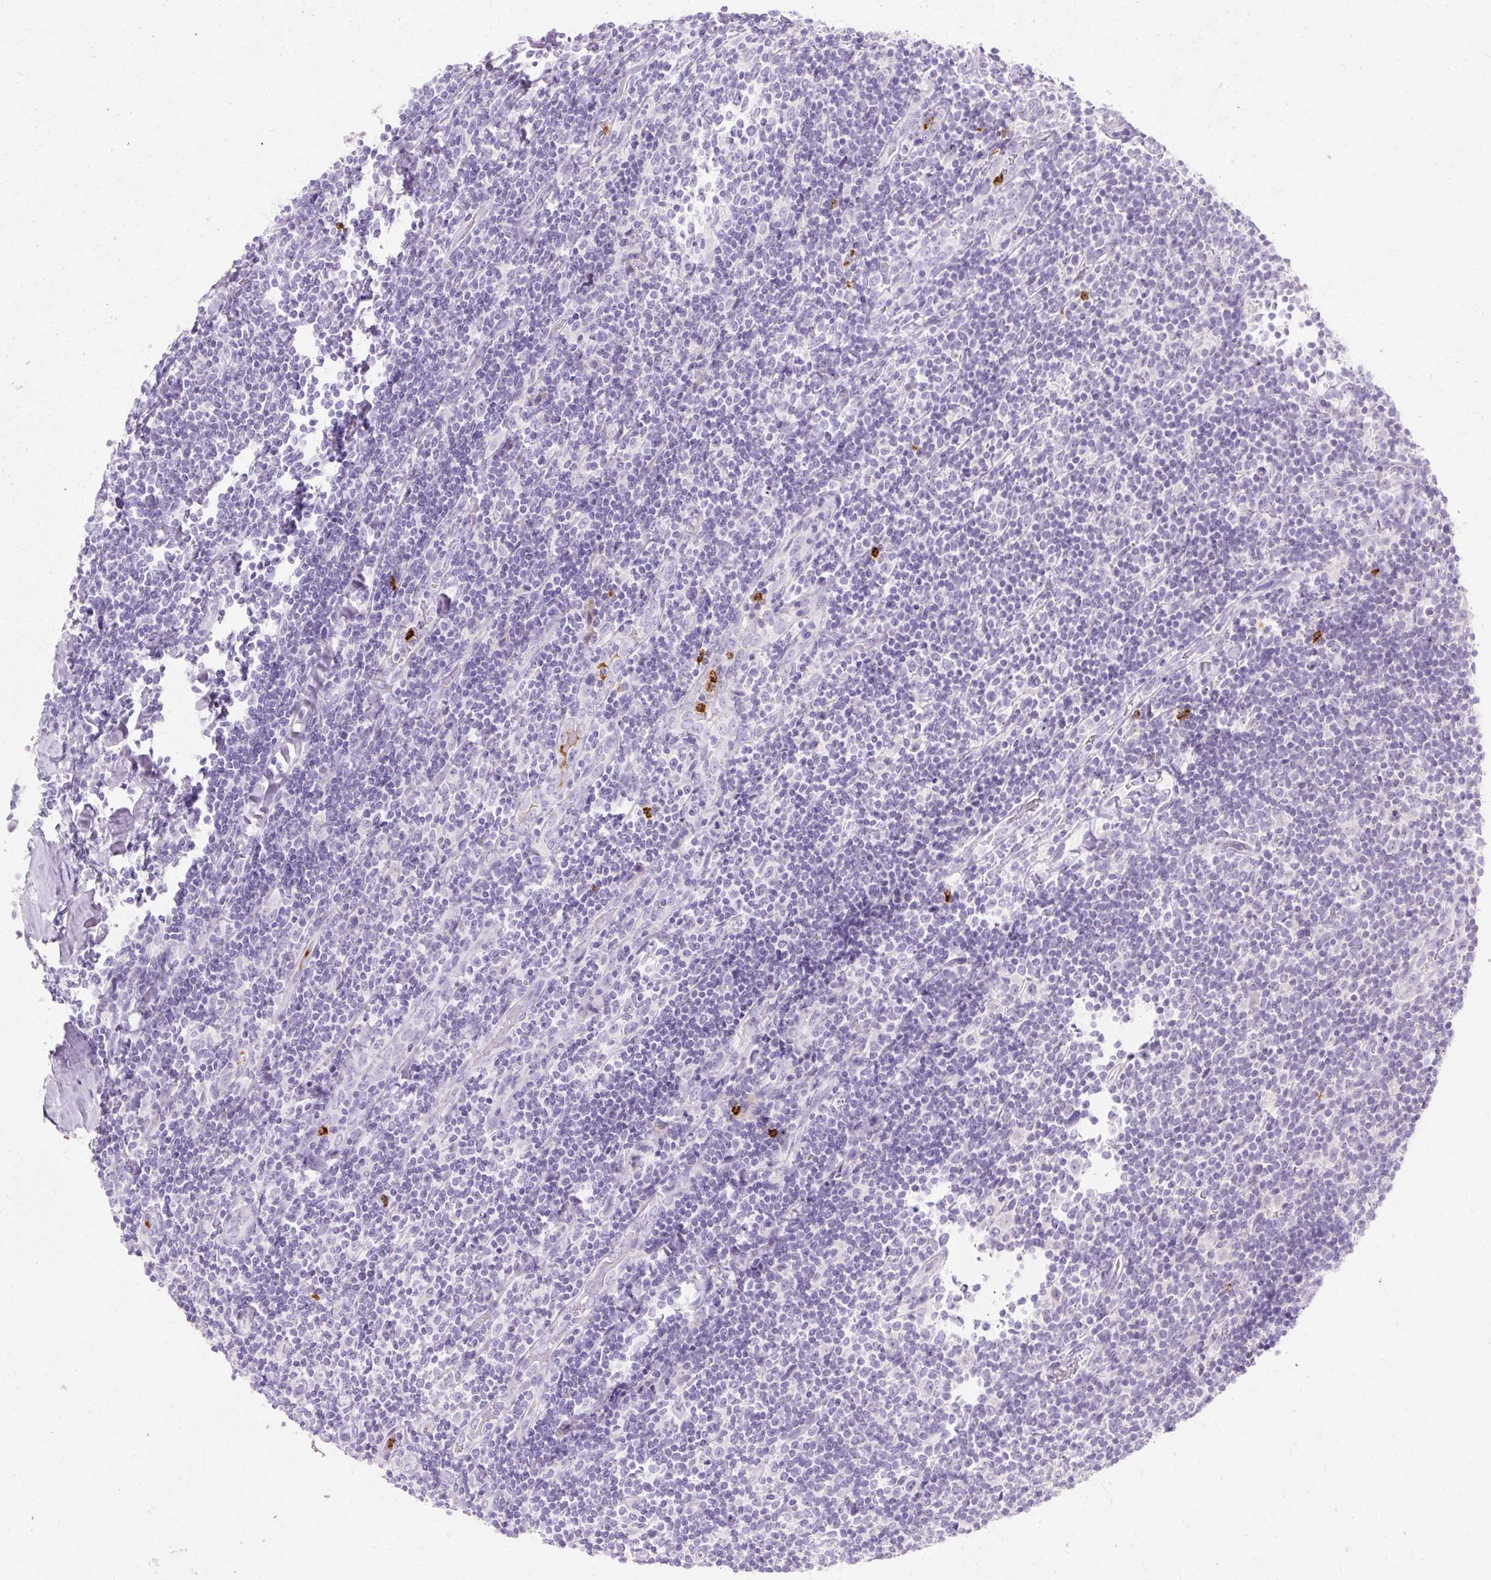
{"staining": {"intensity": "negative", "quantity": "none", "location": "none"}, "tissue": "lymphoma", "cell_type": "Tumor cells", "image_type": "cancer", "snomed": [{"axis": "morphology", "description": "Malignant lymphoma, non-Hodgkin's type, Low grade"}, {"axis": "topography", "description": "Lymph node"}], "caption": "High magnification brightfield microscopy of malignant lymphoma, non-Hodgkin's type (low-grade) stained with DAB (brown) and counterstained with hematoxylin (blue): tumor cells show no significant positivity. (Stains: DAB (3,3'-diaminobenzidine) immunohistochemistry with hematoxylin counter stain, Microscopy: brightfield microscopy at high magnification).", "gene": "DEFA1", "patient": {"sex": "male", "age": 52}}